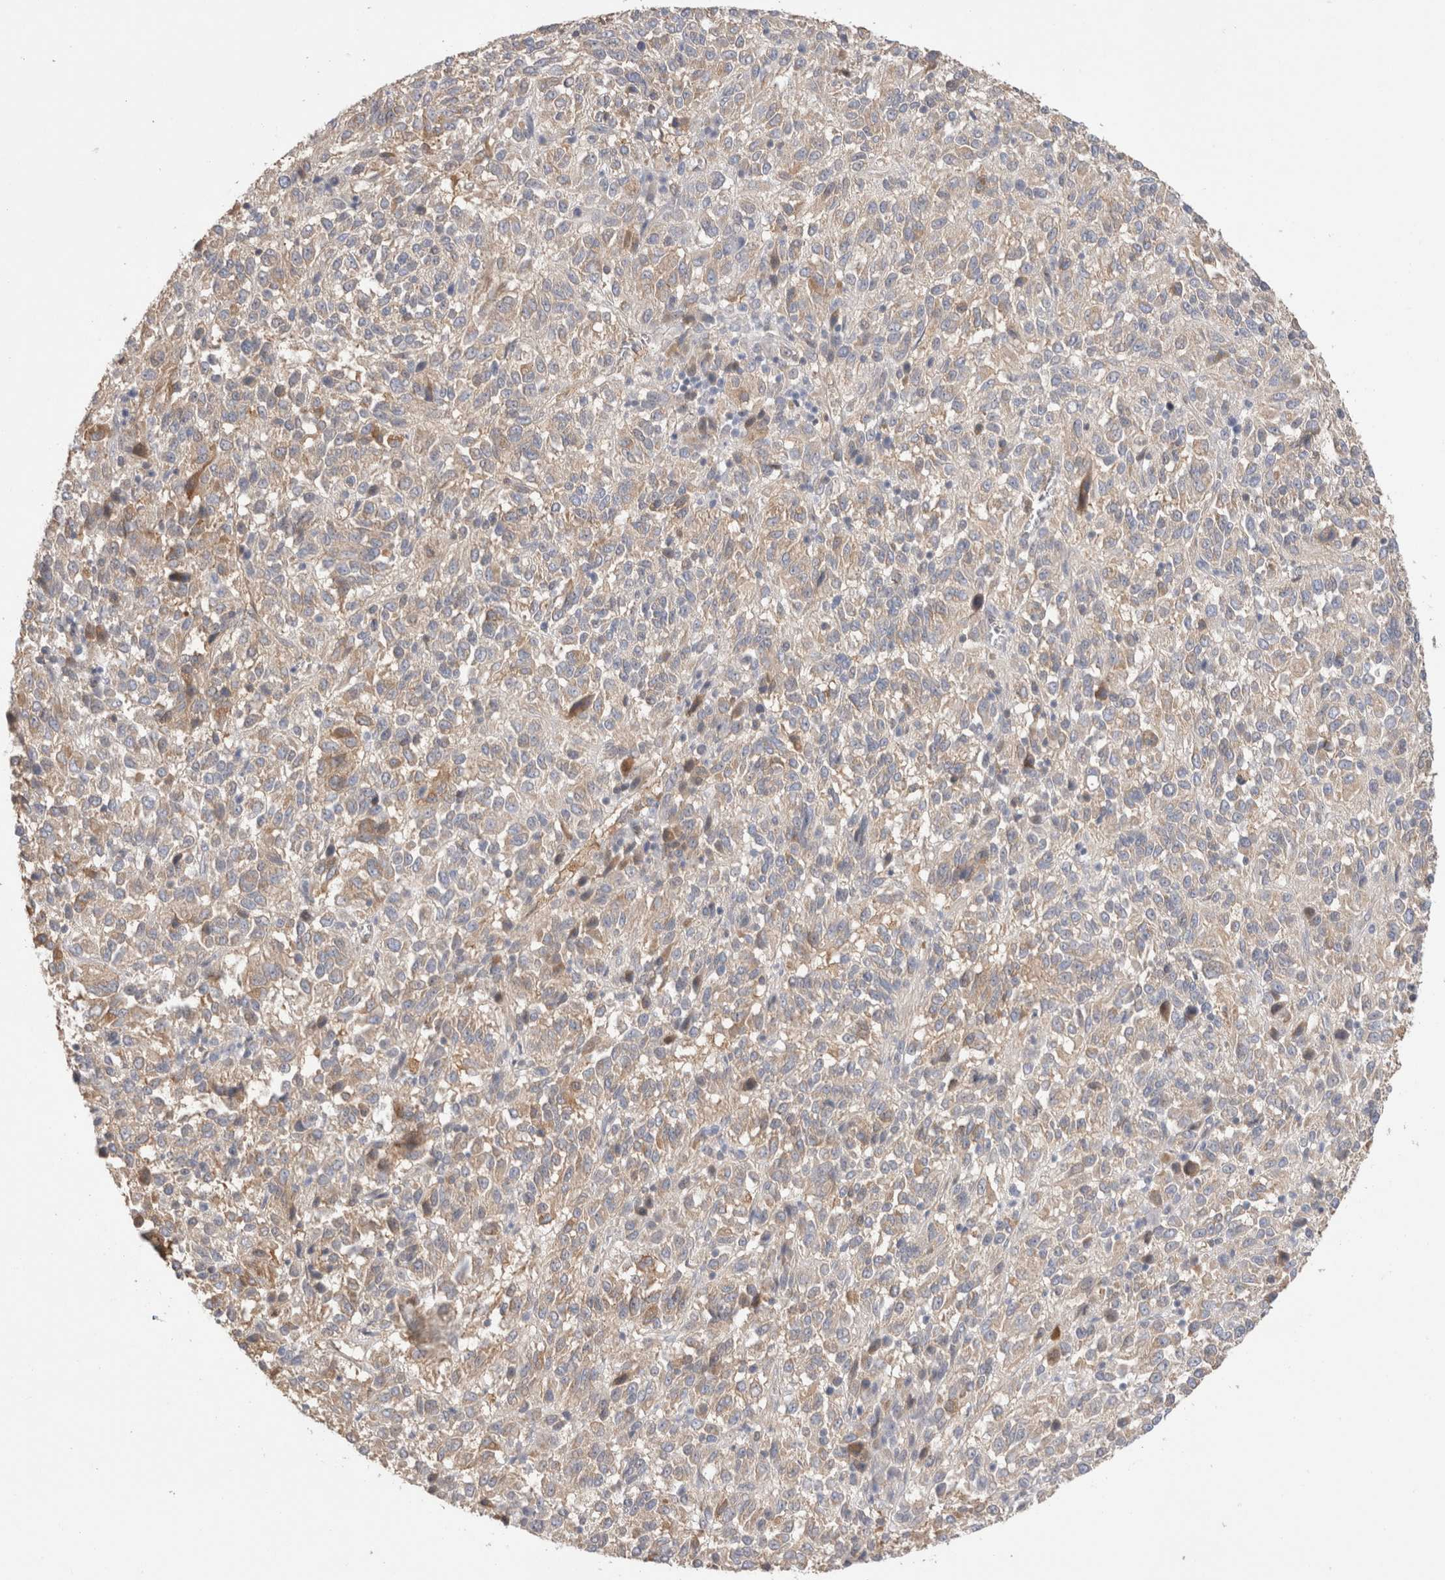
{"staining": {"intensity": "weak", "quantity": "25%-75%", "location": "cytoplasmic/membranous"}, "tissue": "melanoma", "cell_type": "Tumor cells", "image_type": "cancer", "snomed": [{"axis": "morphology", "description": "Malignant melanoma, Metastatic site"}, {"axis": "topography", "description": "Lung"}], "caption": "This is an image of IHC staining of melanoma, which shows weak staining in the cytoplasmic/membranous of tumor cells.", "gene": "CAPN2", "patient": {"sex": "male", "age": 64}}